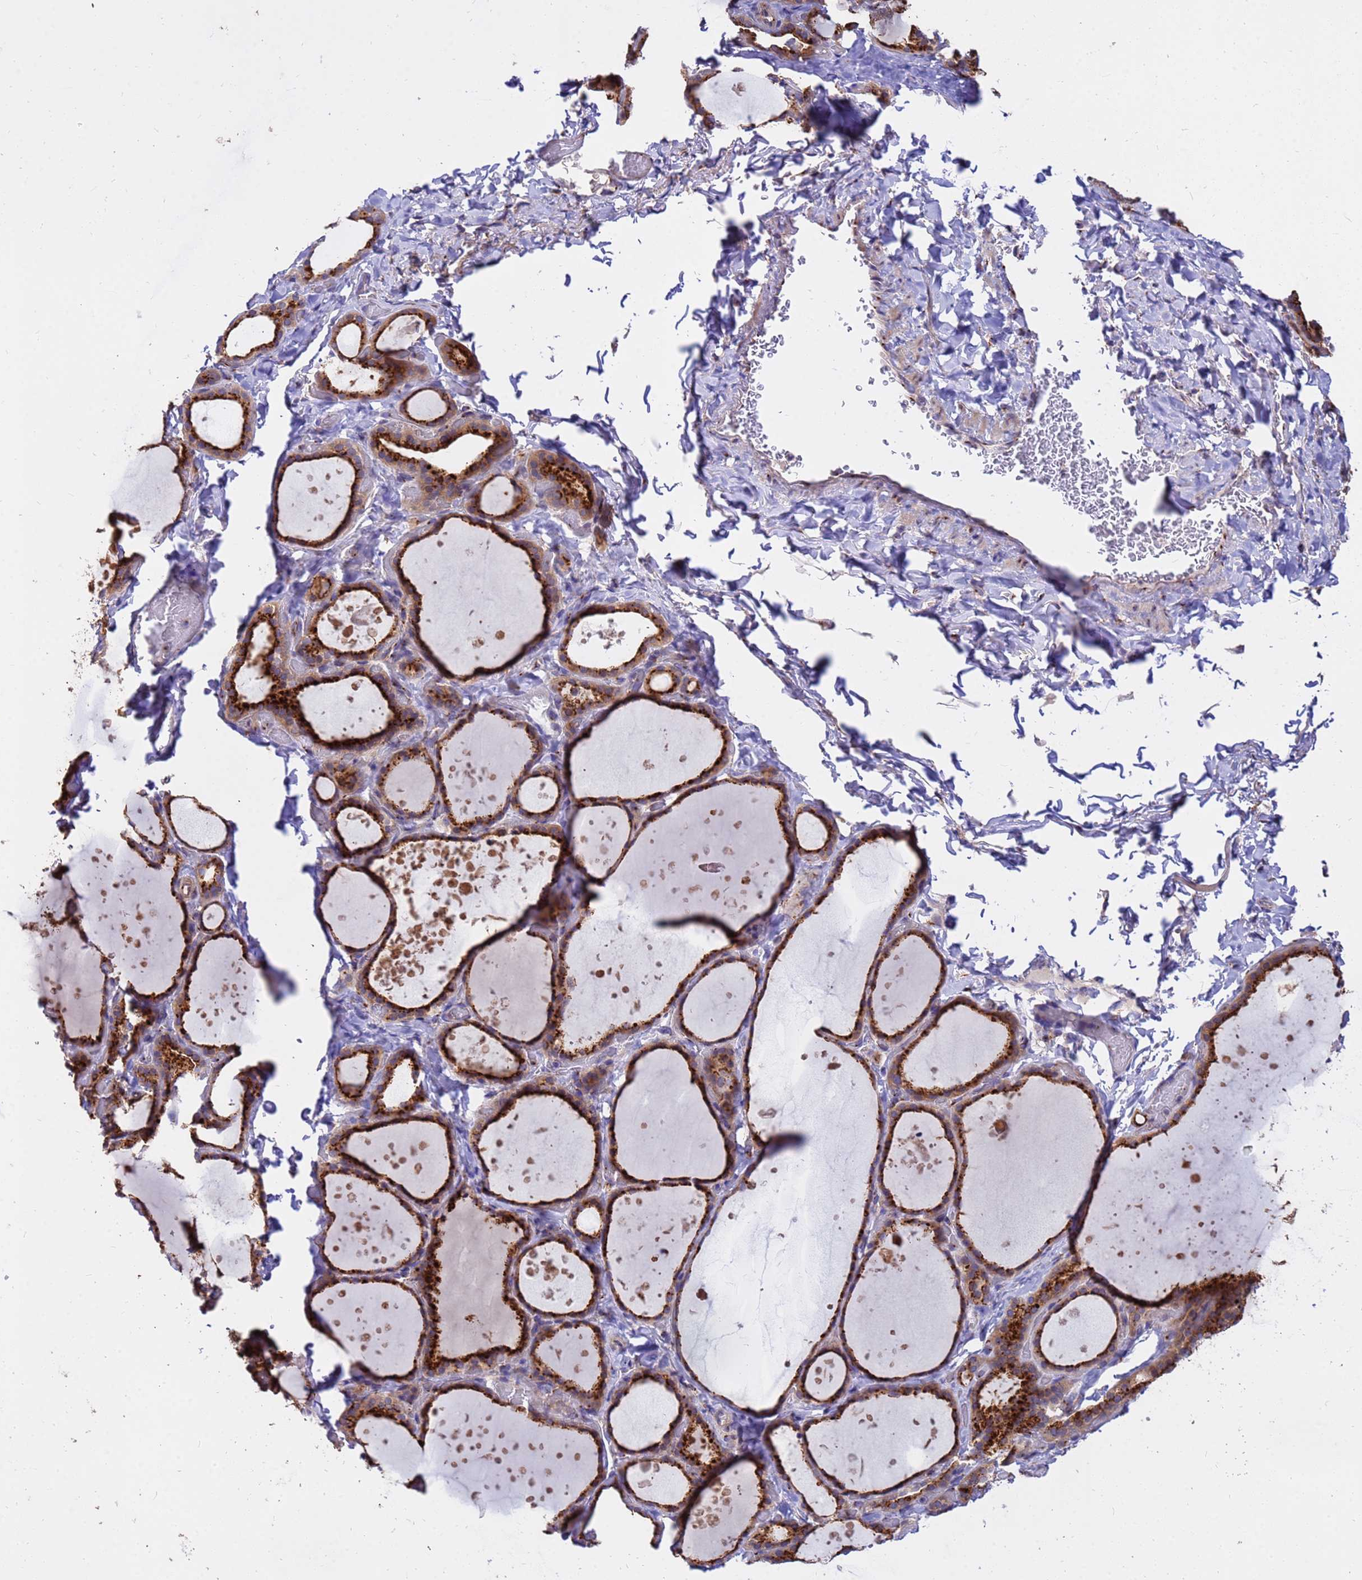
{"staining": {"intensity": "strong", "quantity": ">75%", "location": "cytoplasmic/membranous"}, "tissue": "thyroid gland", "cell_type": "Glandular cells", "image_type": "normal", "snomed": [{"axis": "morphology", "description": "Normal tissue, NOS"}, {"axis": "topography", "description": "Thyroid gland"}], "caption": "DAB immunohistochemical staining of unremarkable human thyroid gland displays strong cytoplasmic/membranous protein expression in about >75% of glandular cells. The protein is stained brown, and the nuclei are stained in blue (DAB IHC with brightfield microscopy, high magnification).", "gene": "HPS3", "patient": {"sex": "female", "age": 44}}